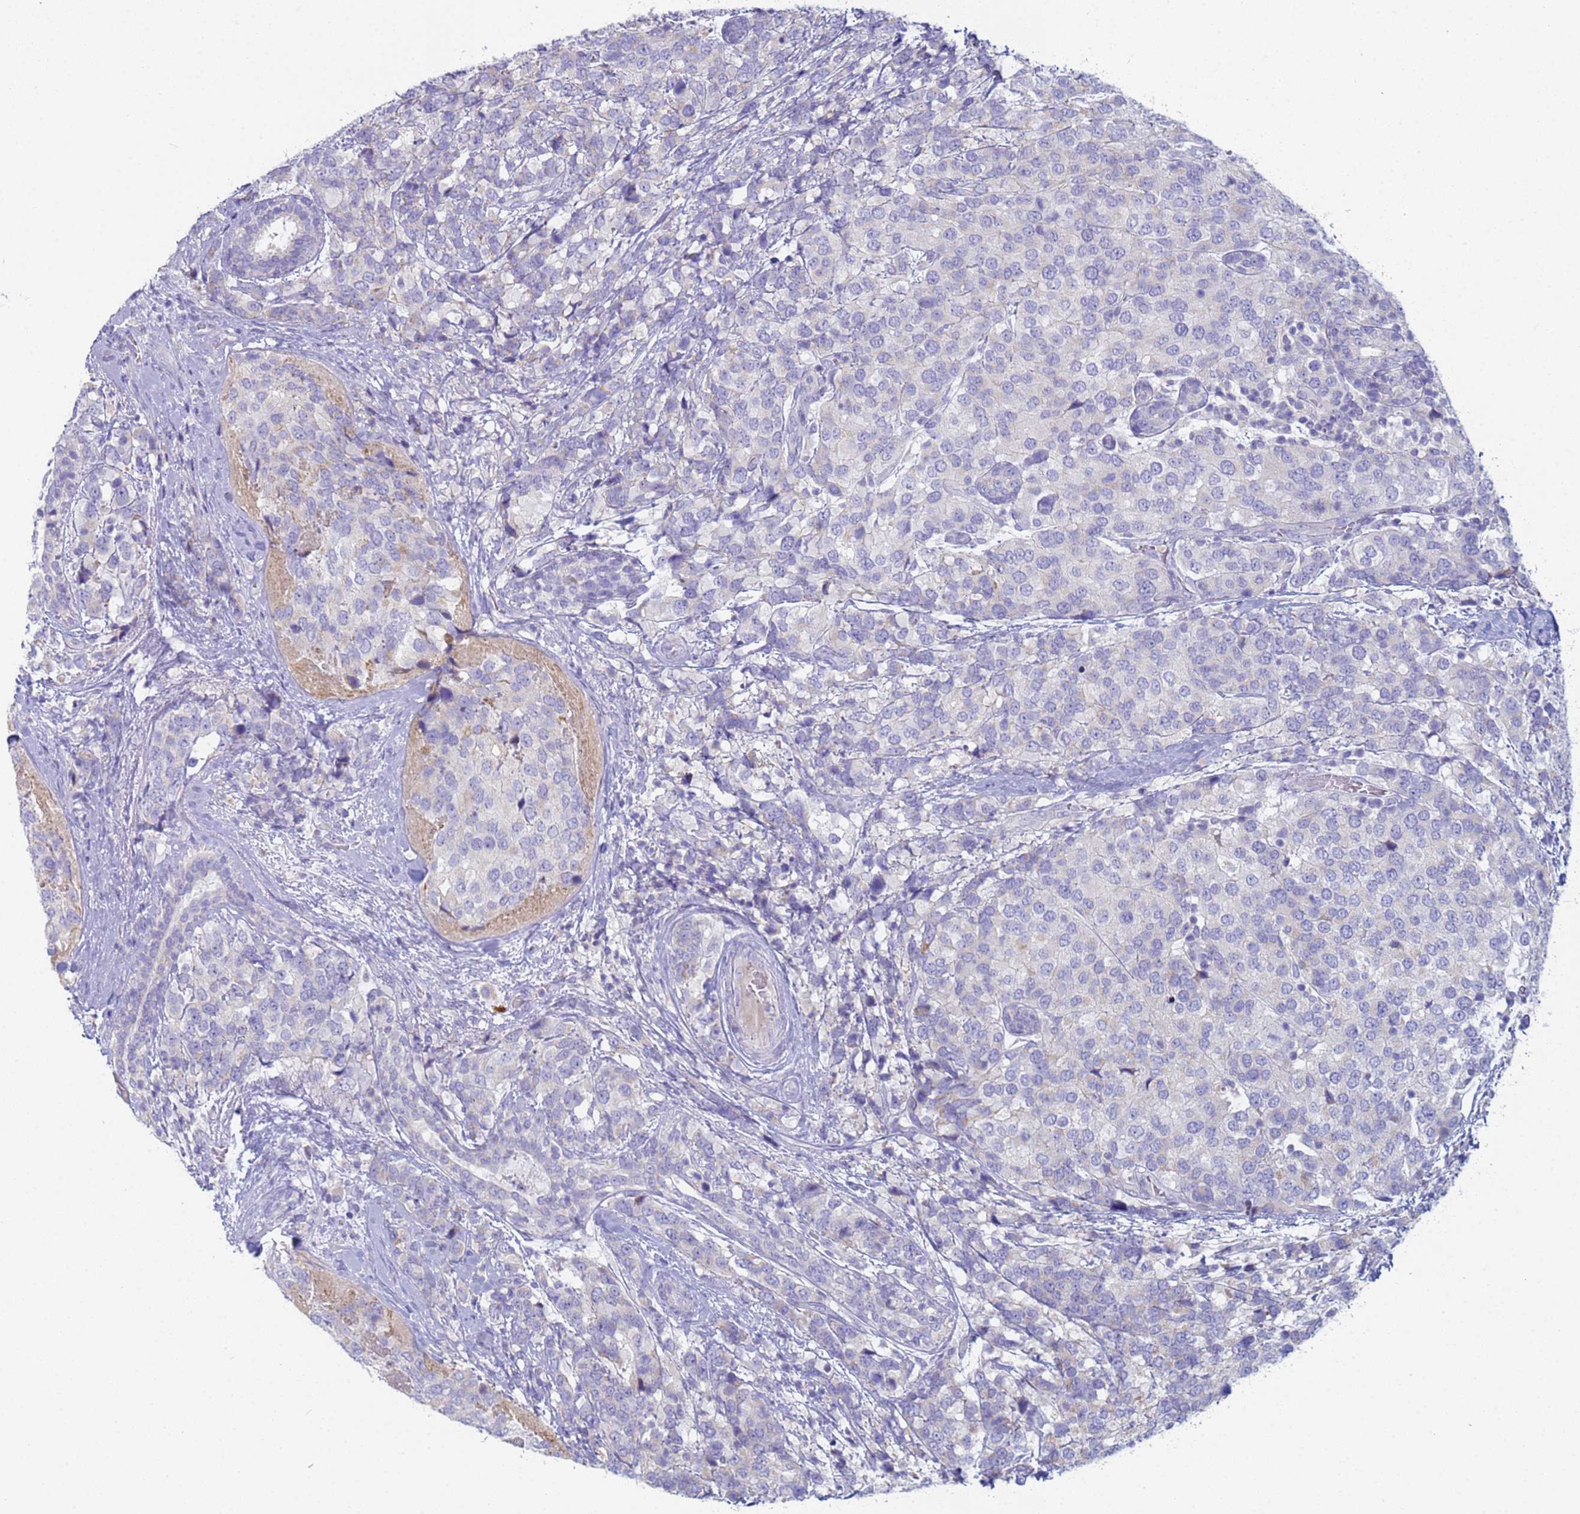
{"staining": {"intensity": "negative", "quantity": "none", "location": "none"}, "tissue": "breast cancer", "cell_type": "Tumor cells", "image_type": "cancer", "snomed": [{"axis": "morphology", "description": "Lobular carcinoma"}, {"axis": "topography", "description": "Breast"}], "caption": "High magnification brightfield microscopy of breast cancer stained with DAB (3,3'-diaminobenzidine) (brown) and counterstained with hematoxylin (blue): tumor cells show no significant staining.", "gene": "CR1", "patient": {"sex": "female", "age": 59}}